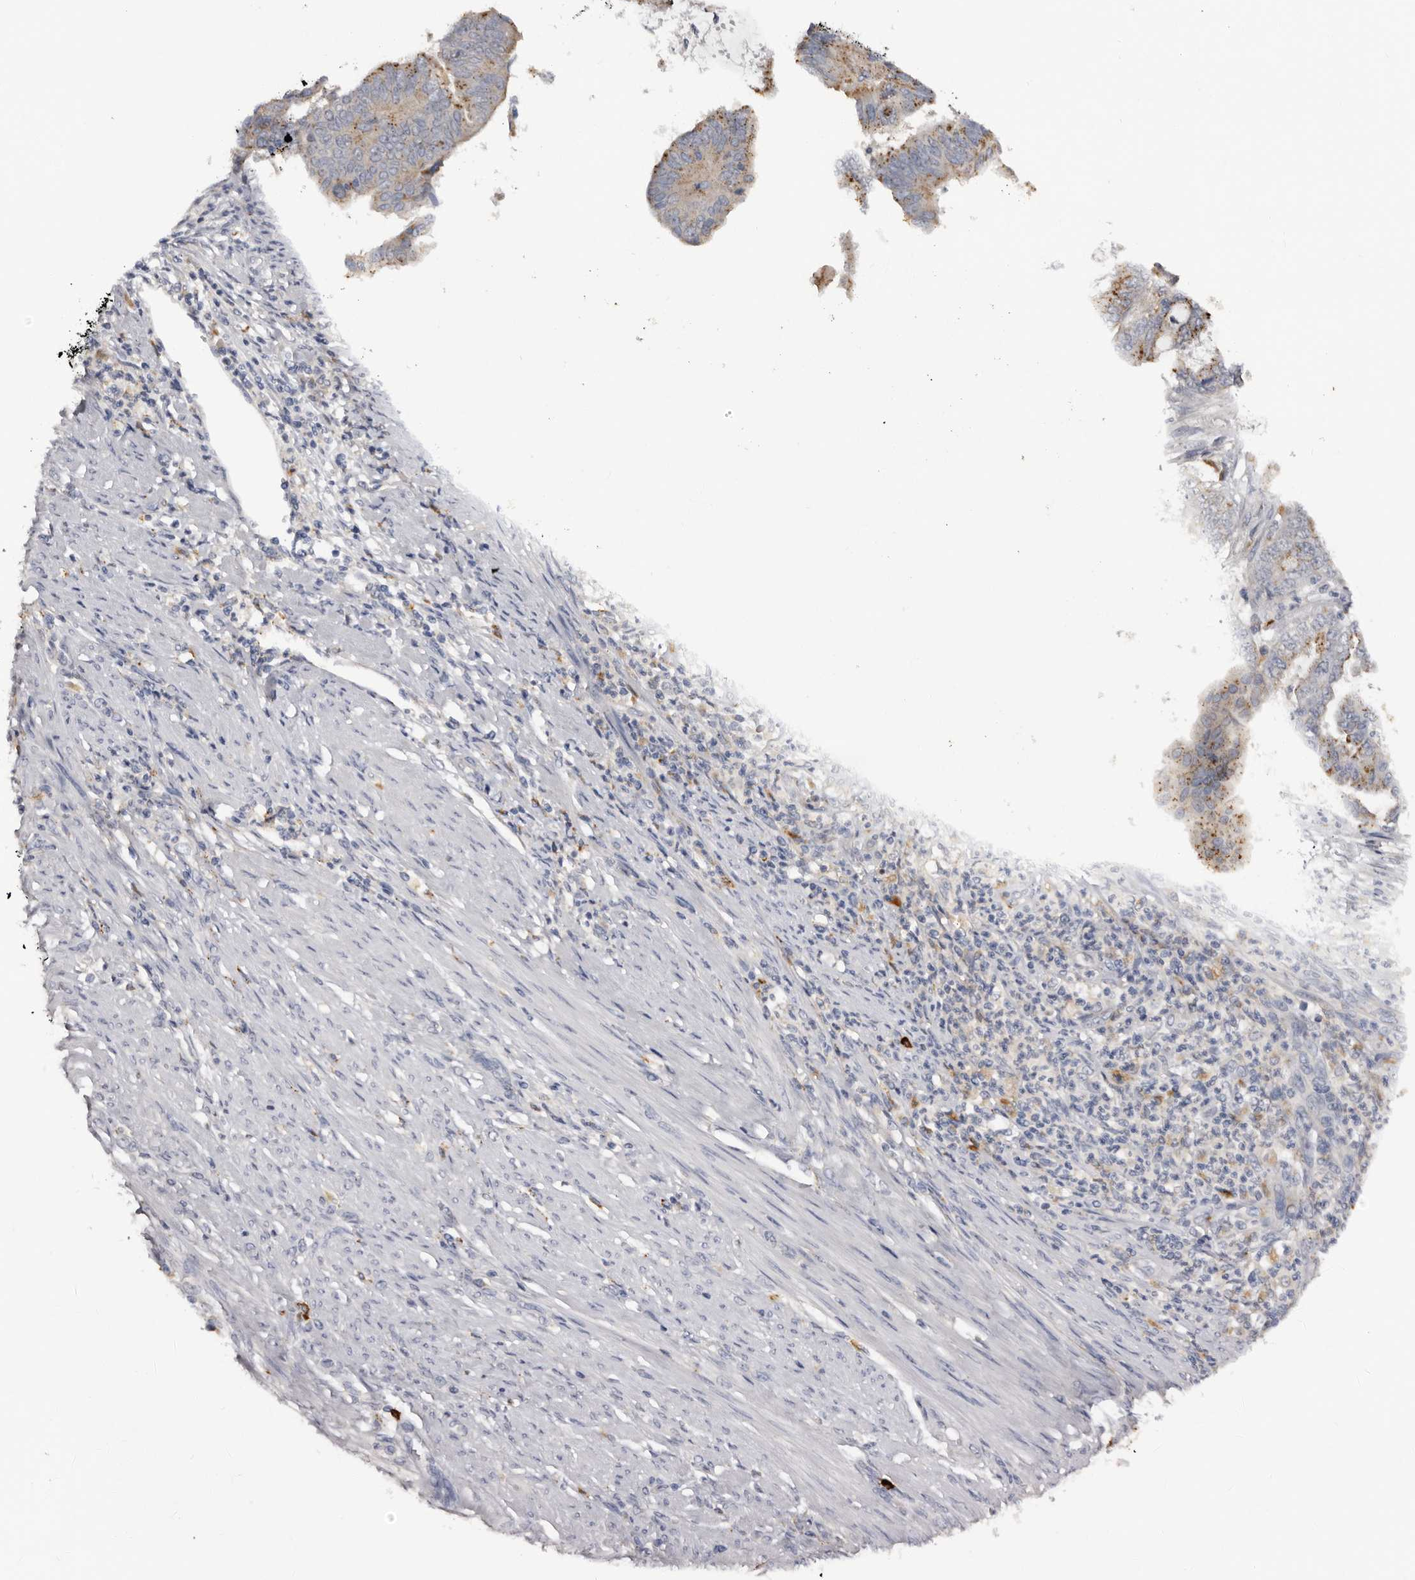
{"staining": {"intensity": "moderate", "quantity": "25%-75%", "location": "cytoplasmic/membranous"}, "tissue": "endometrial cancer", "cell_type": "Tumor cells", "image_type": "cancer", "snomed": [{"axis": "morphology", "description": "Adenocarcinoma, NOS"}, {"axis": "topography", "description": "Endometrium"}], "caption": "Endometrial cancer stained with a protein marker shows moderate staining in tumor cells.", "gene": "DAP", "patient": {"sex": "female", "age": 51}}